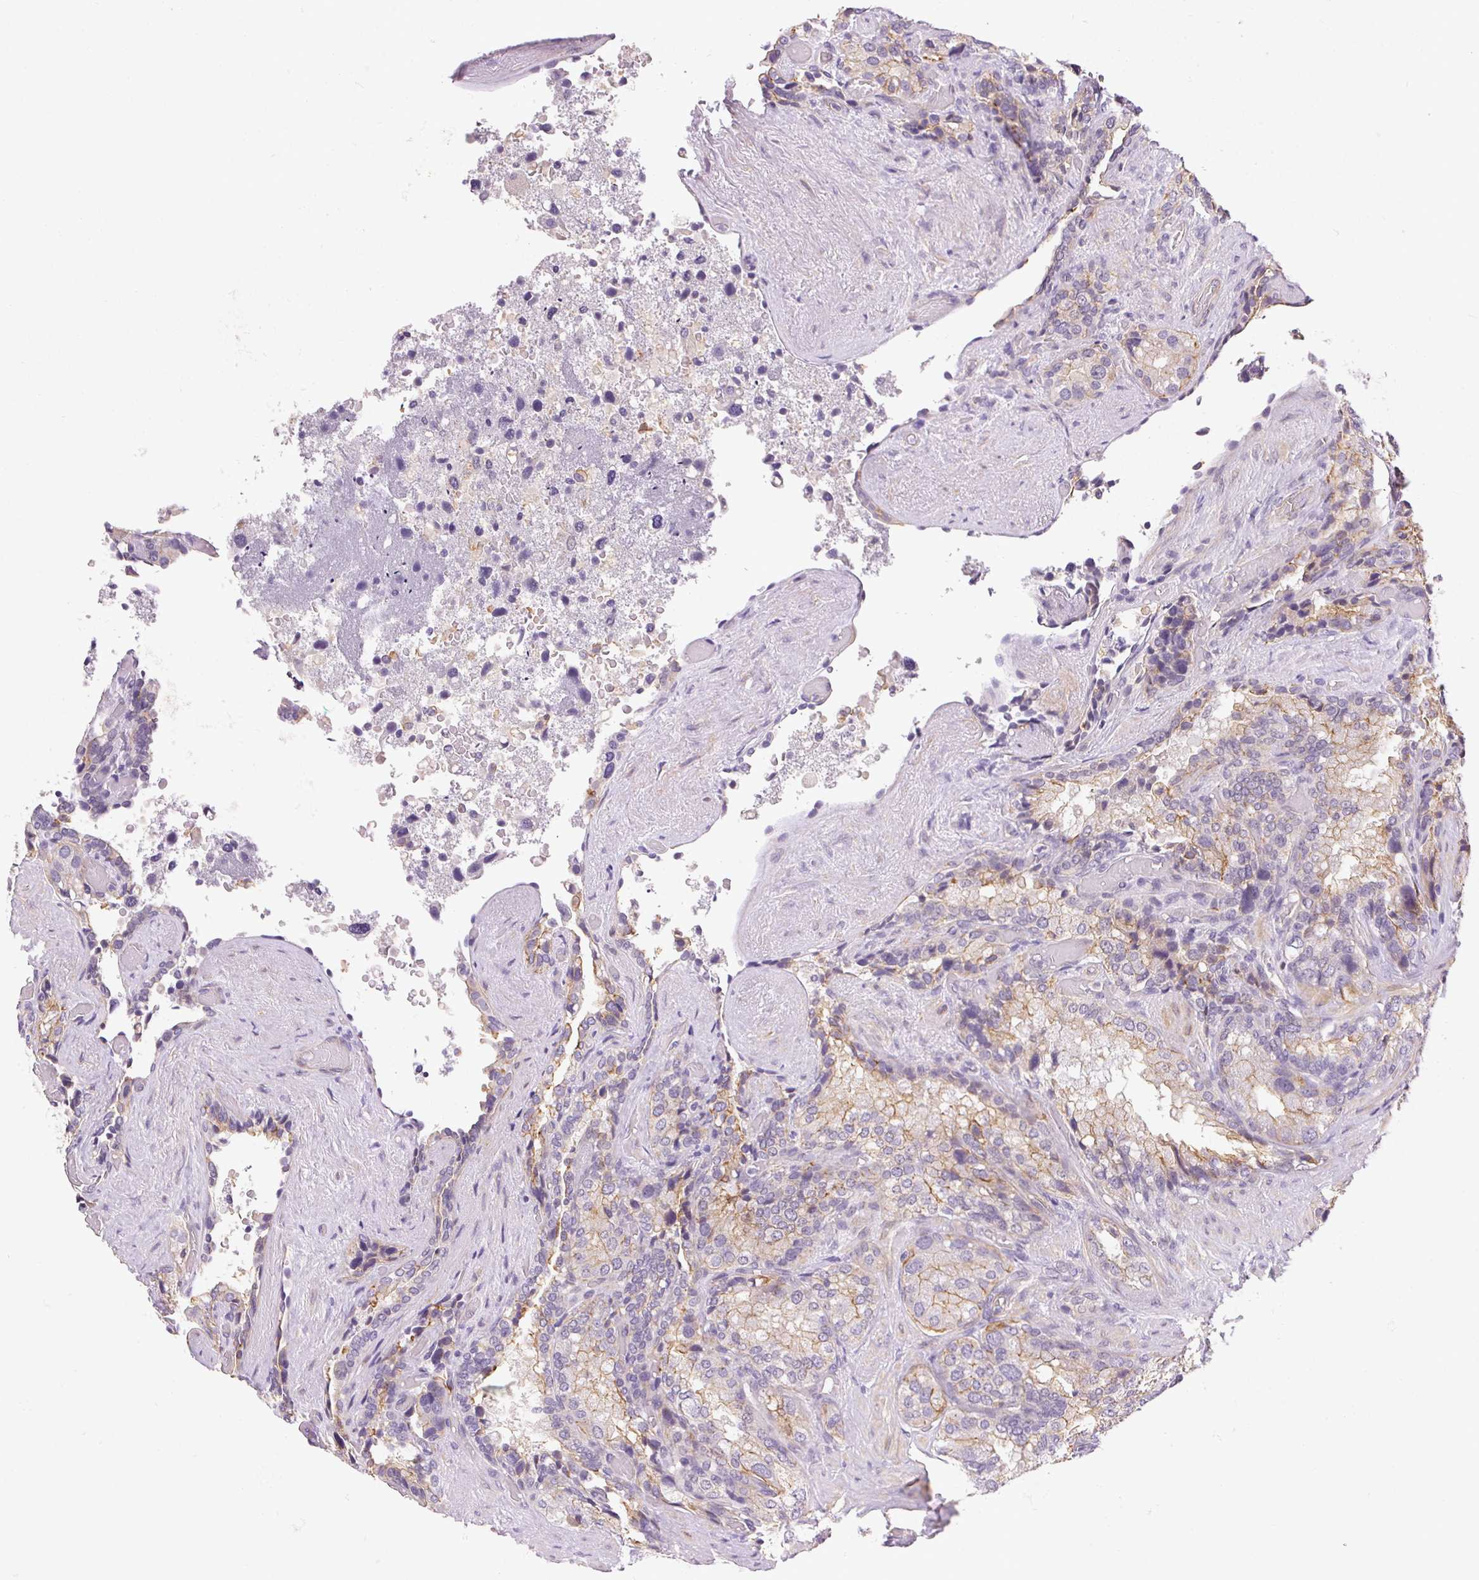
{"staining": {"intensity": "weak", "quantity": "<25%", "location": "cytoplasmic/membranous"}, "tissue": "seminal vesicle", "cell_type": "Glandular cells", "image_type": "normal", "snomed": [{"axis": "morphology", "description": "Normal tissue, NOS"}, {"axis": "topography", "description": "Seminal veicle"}], "caption": "DAB (3,3'-diaminobenzidine) immunohistochemical staining of unremarkable human seminal vesicle exhibits no significant positivity in glandular cells. The staining was performed using DAB to visualize the protein expression in brown, while the nuclei were stained in blue with hematoxylin (Magnification: 20x).", "gene": "CSN1S1", "patient": {"sex": "male", "age": 60}}